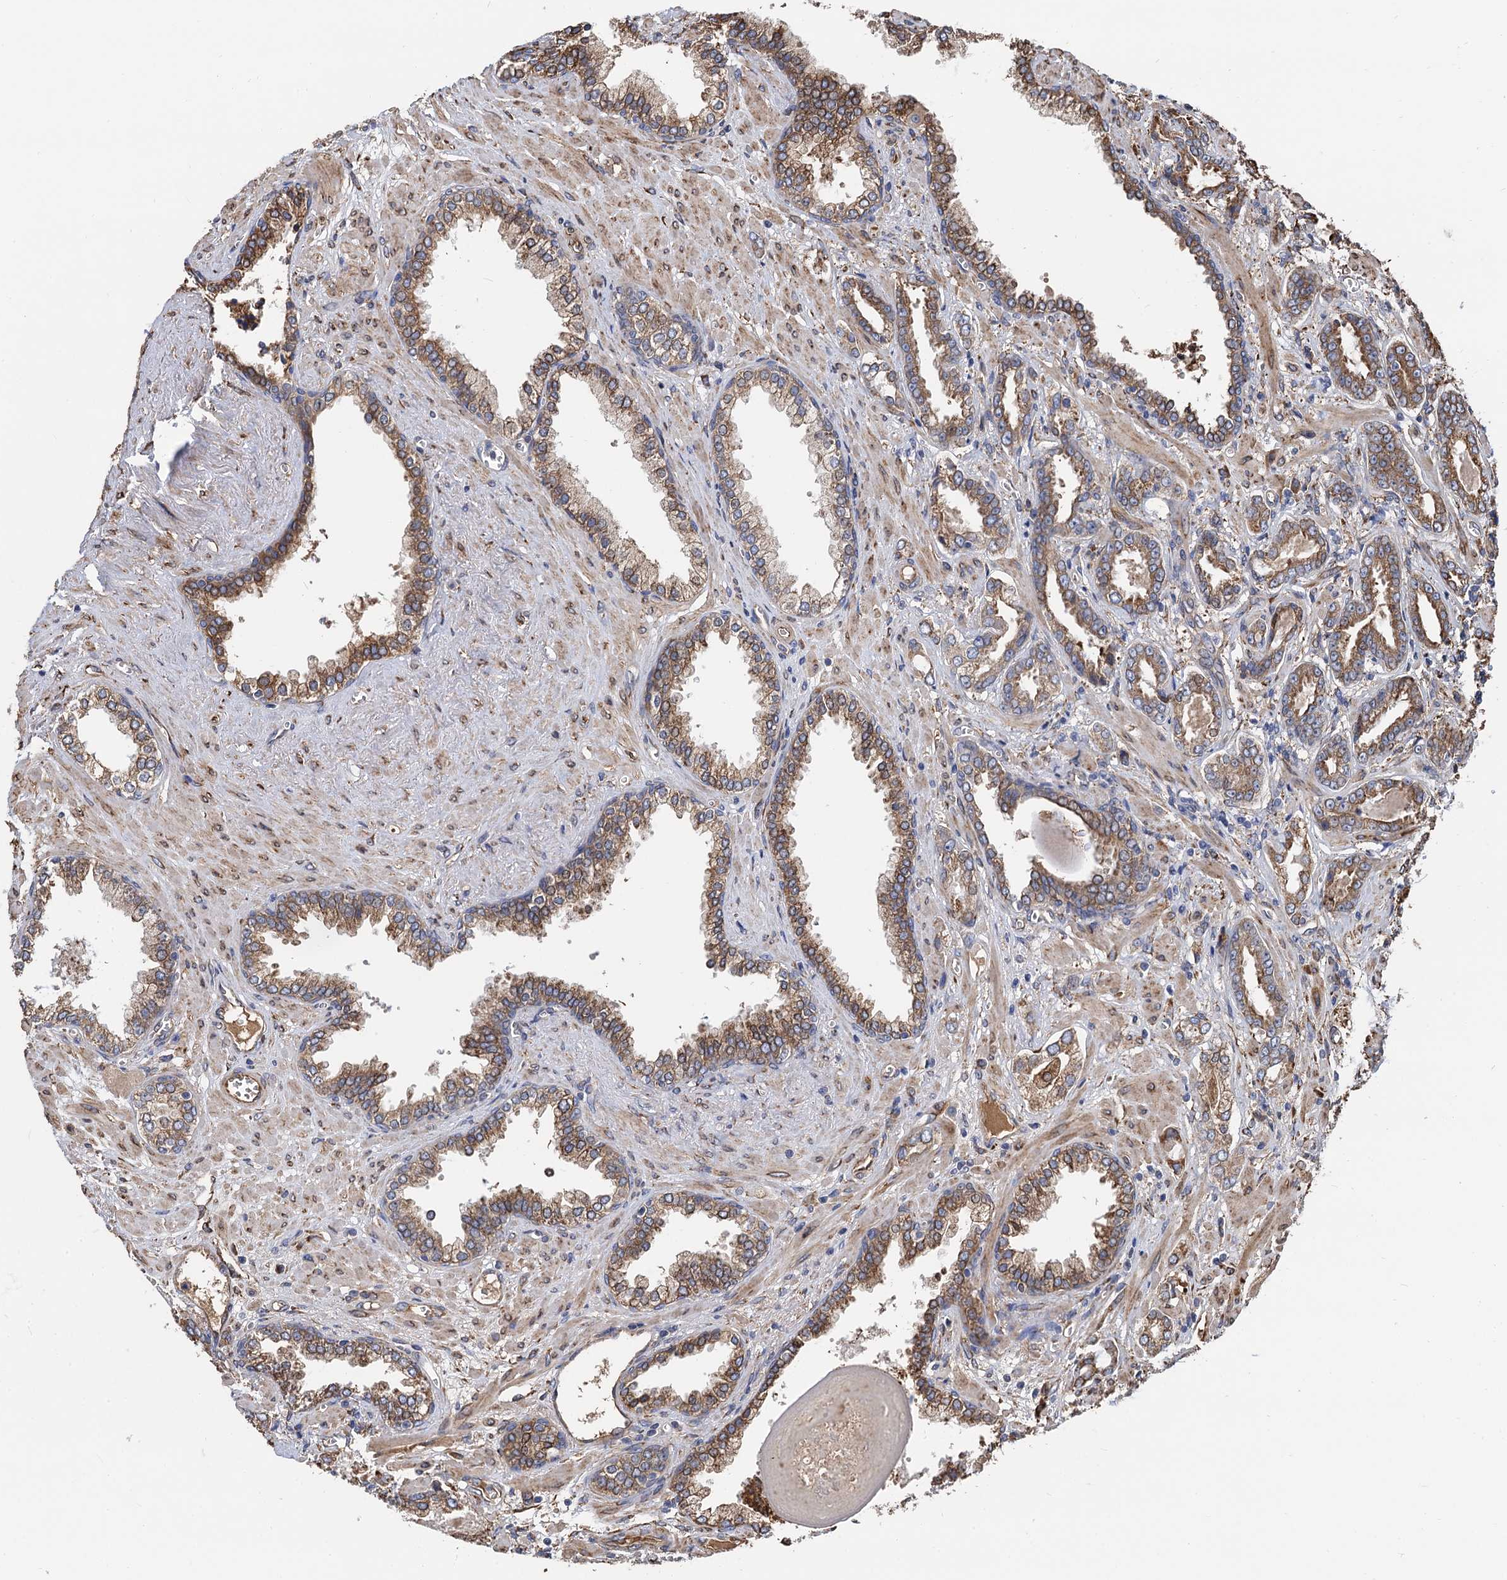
{"staining": {"intensity": "moderate", "quantity": "25%-75%", "location": "cytoplasmic/membranous"}, "tissue": "prostate cancer", "cell_type": "Tumor cells", "image_type": "cancer", "snomed": [{"axis": "morphology", "description": "Adenocarcinoma, High grade"}, {"axis": "topography", "description": "Prostate and seminal vesicle, NOS"}], "caption": "Prostate cancer (high-grade adenocarcinoma) was stained to show a protein in brown. There is medium levels of moderate cytoplasmic/membranous positivity in approximately 25%-75% of tumor cells.", "gene": "CNNM1", "patient": {"sex": "male", "age": 67}}